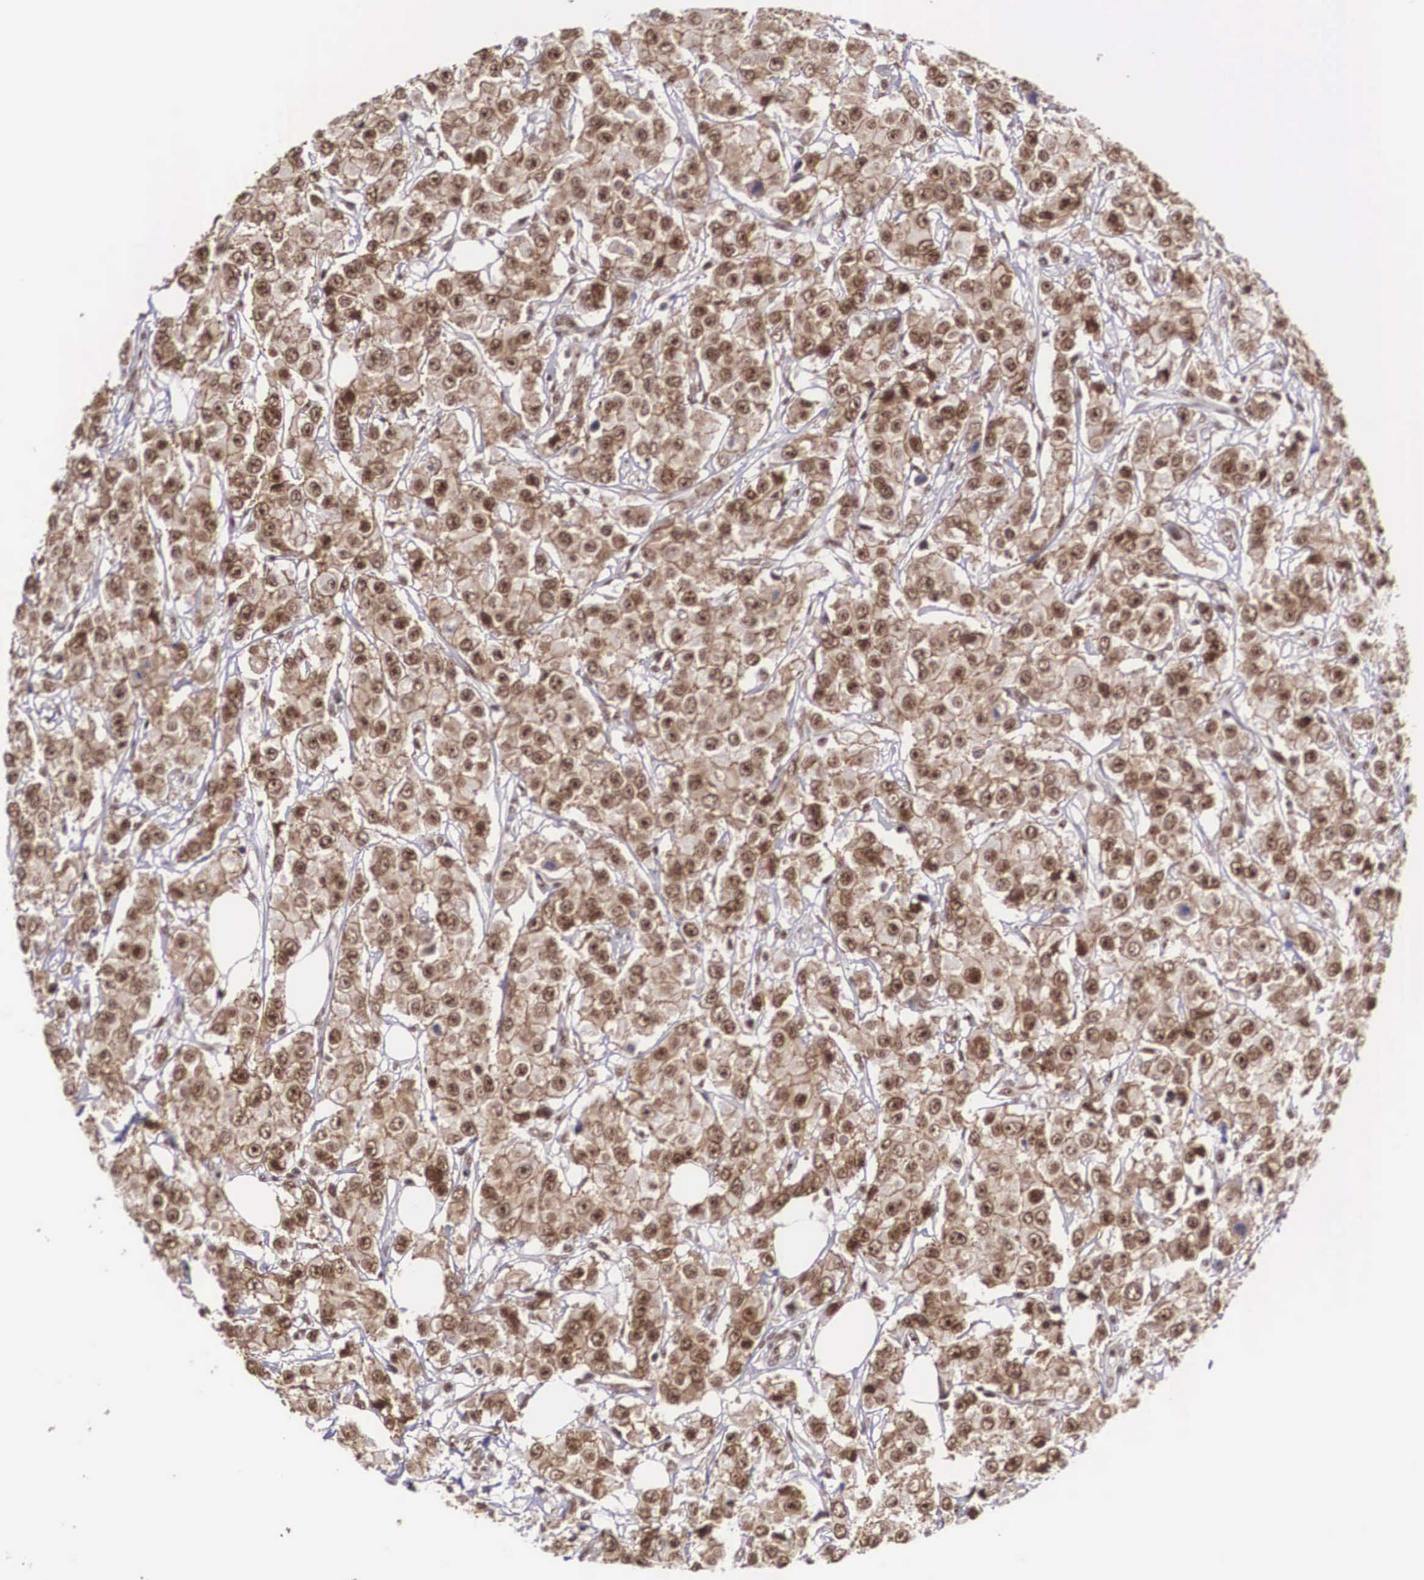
{"staining": {"intensity": "strong", "quantity": ">75%", "location": "nuclear"}, "tissue": "breast cancer", "cell_type": "Tumor cells", "image_type": "cancer", "snomed": [{"axis": "morphology", "description": "Duct carcinoma"}, {"axis": "topography", "description": "Breast"}], "caption": "Strong nuclear protein expression is present in approximately >75% of tumor cells in breast cancer. The protein is stained brown, and the nuclei are stained in blue (DAB (3,3'-diaminobenzidine) IHC with brightfield microscopy, high magnification).", "gene": "POLR2F", "patient": {"sex": "female", "age": 58}}